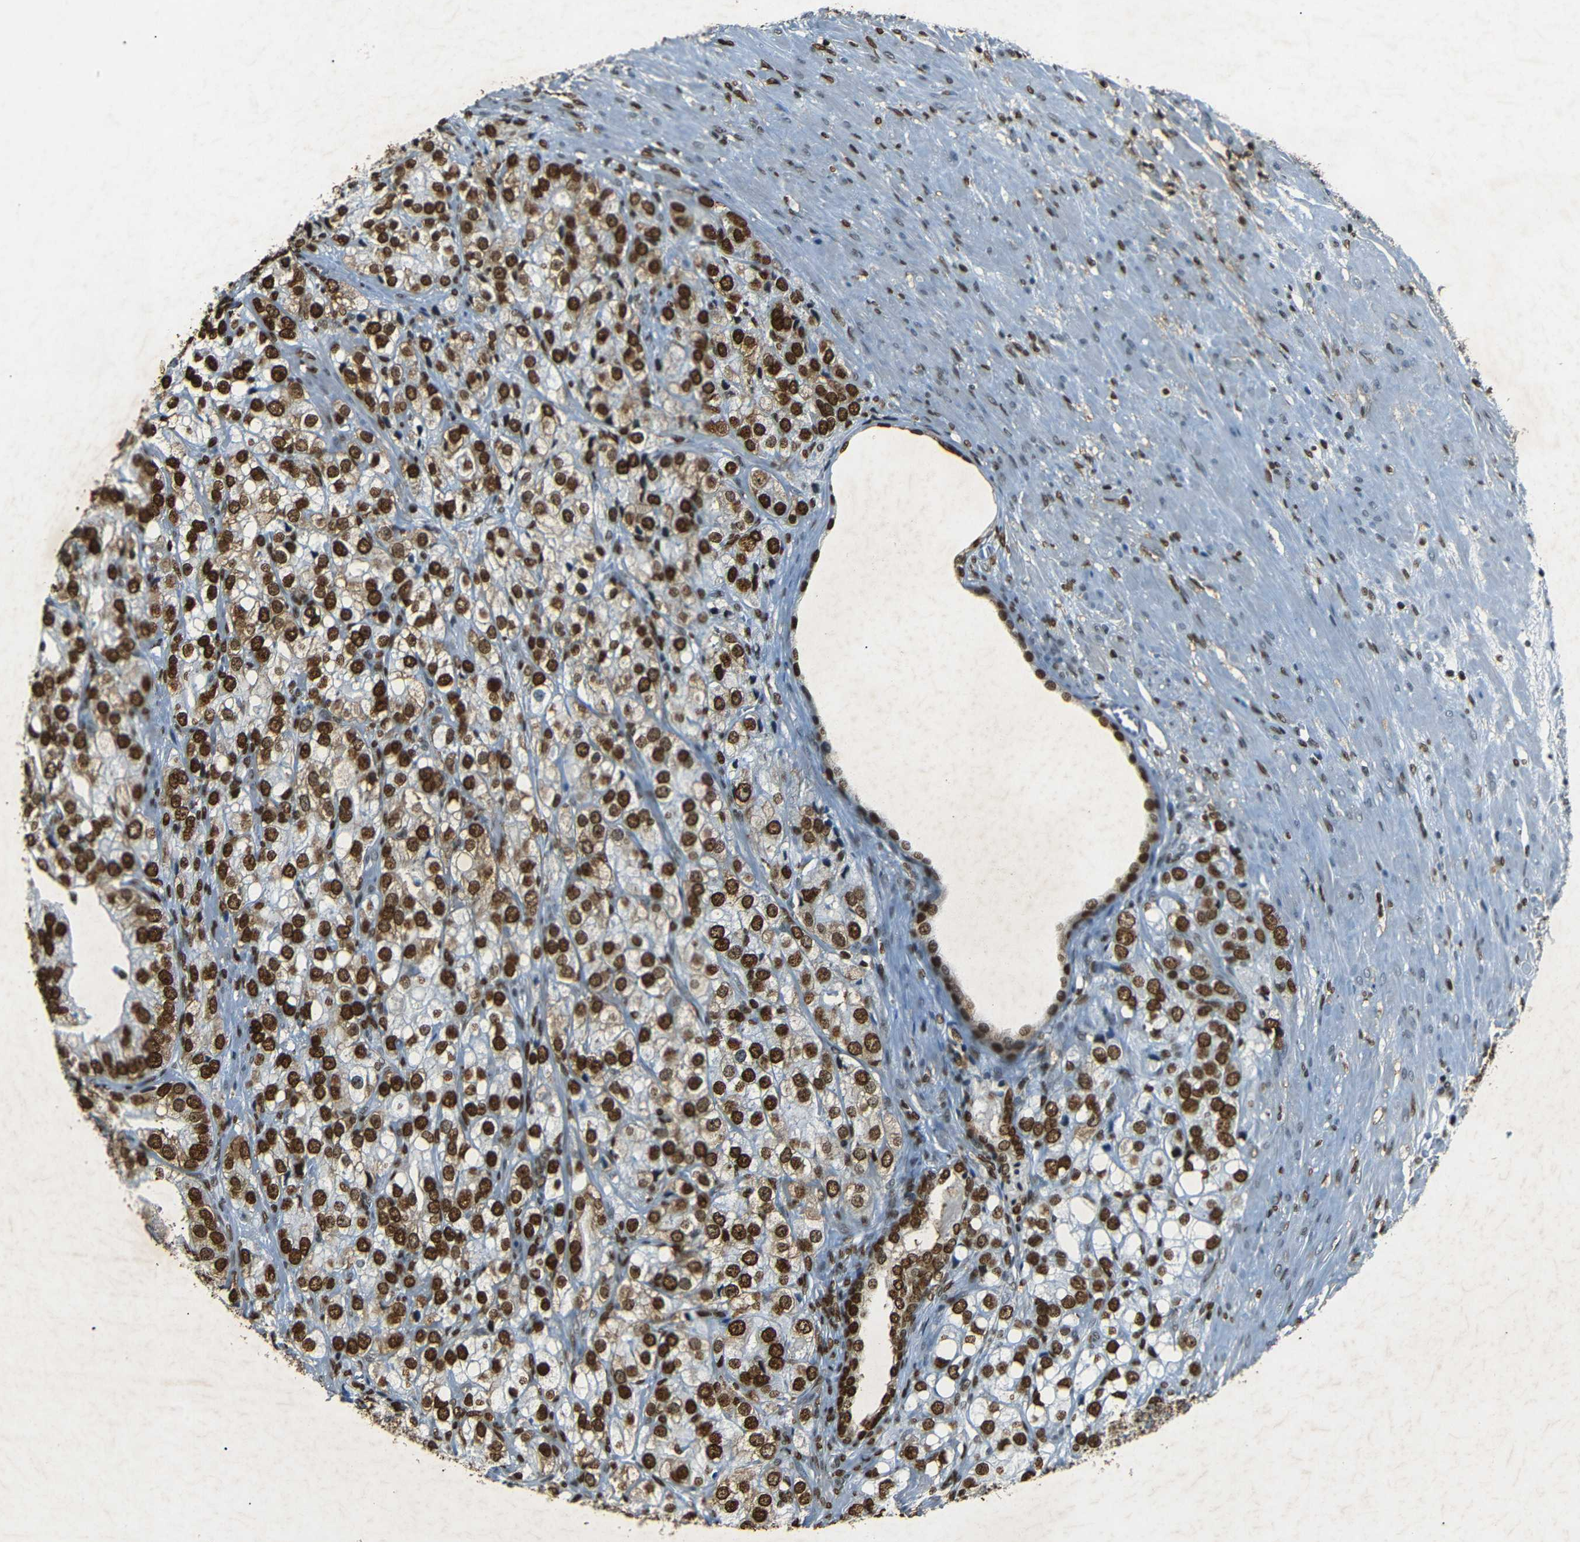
{"staining": {"intensity": "strong", "quantity": ">75%", "location": "nuclear"}, "tissue": "prostate cancer", "cell_type": "Tumor cells", "image_type": "cancer", "snomed": [{"axis": "morphology", "description": "Adenocarcinoma, Low grade"}, {"axis": "topography", "description": "Prostate"}], "caption": "Prostate cancer stained with a brown dye shows strong nuclear positive expression in about >75% of tumor cells.", "gene": "HMGN1", "patient": {"sex": "male", "age": 69}}